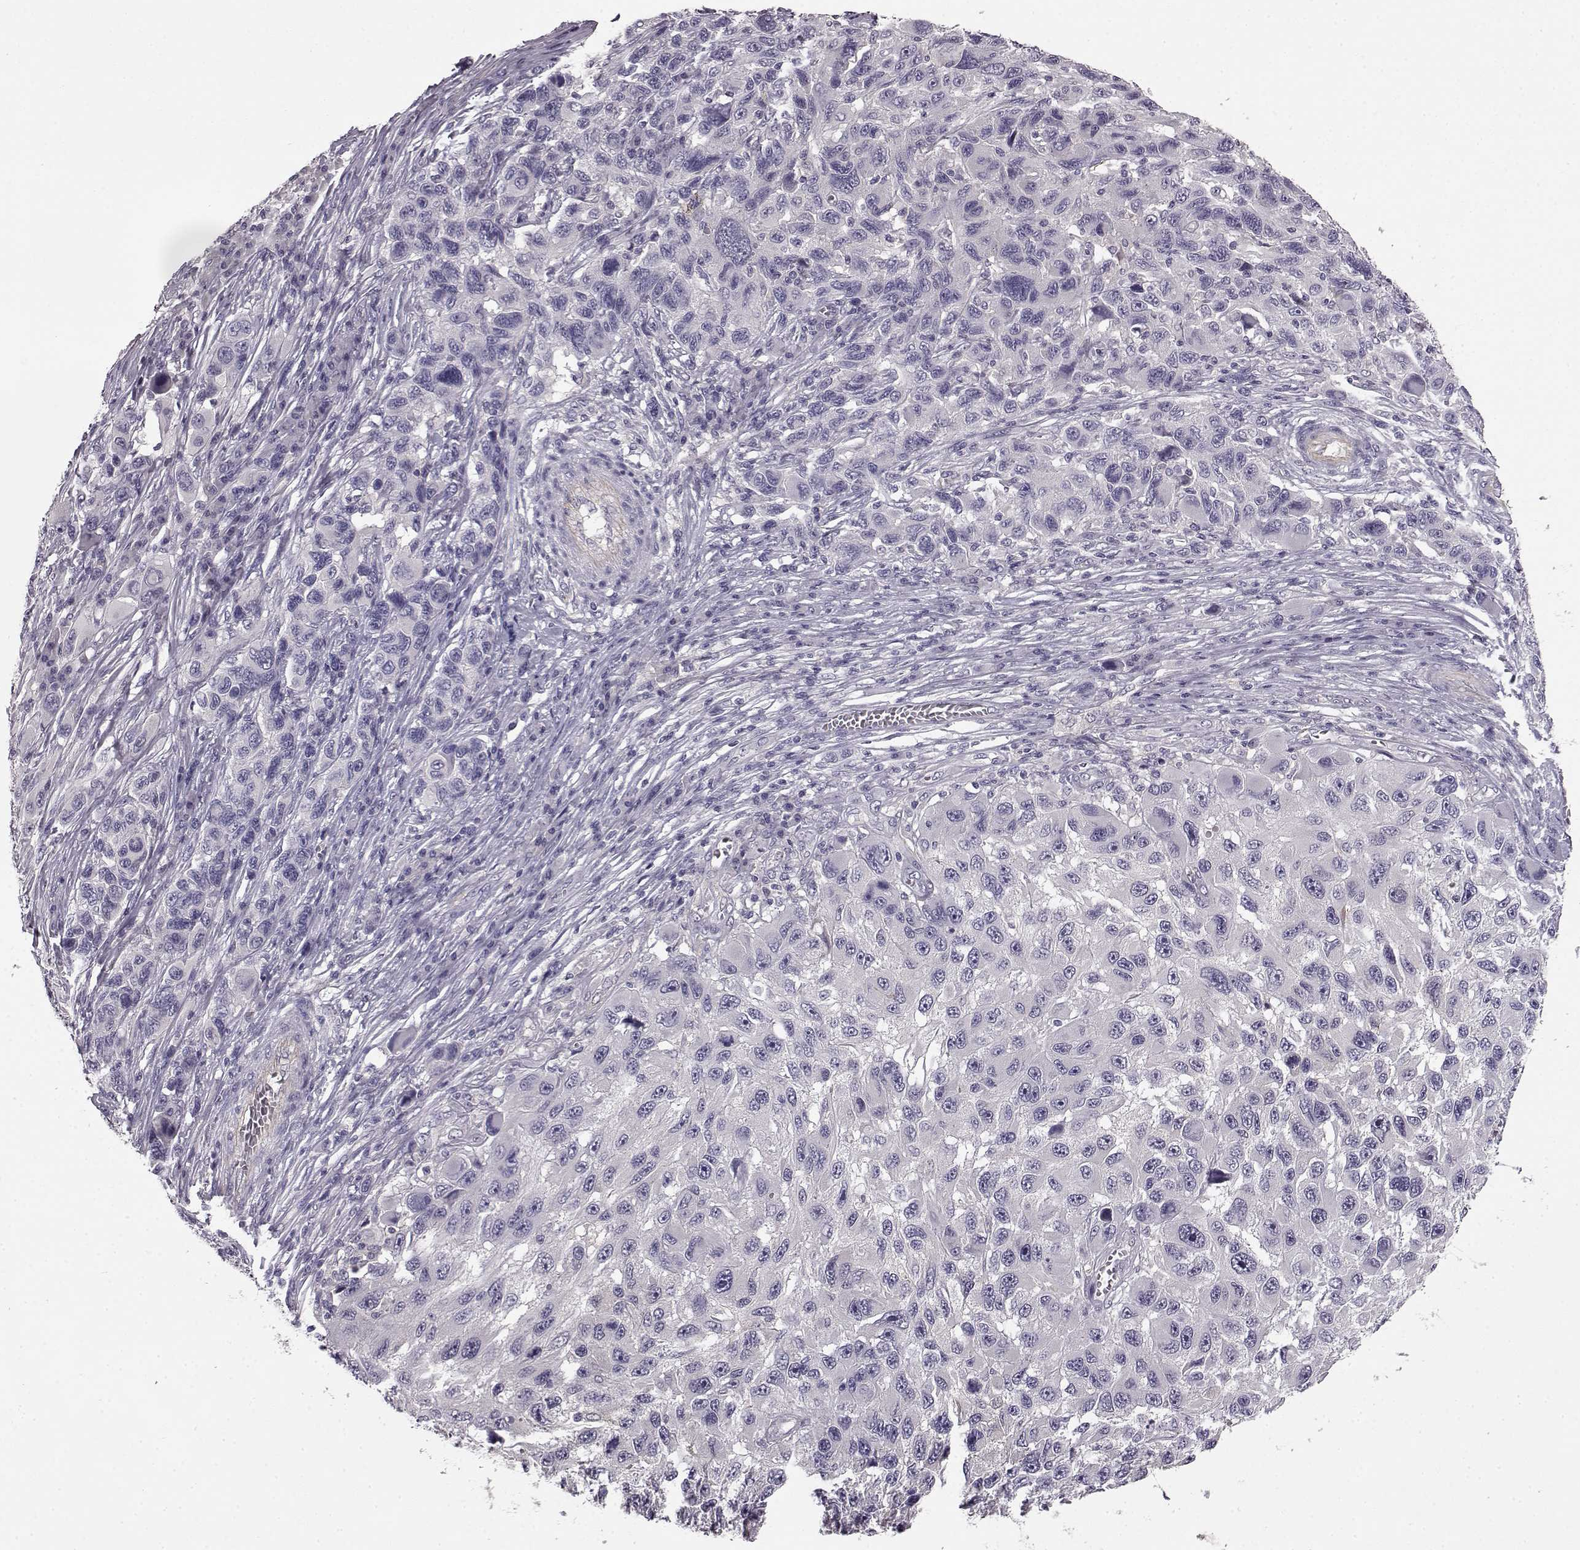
{"staining": {"intensity": "negative", "quantity": "none", "location": "none"}, "tissue": "melanoma", "cell_type": "Tumor cells", "image_type": "cancer", "snomed": [{"axis": "morphology", "description": "Malignant melanoma, NOS"}, {"axis": "topography", "description": "Skin"}], "caption": "IHC micrograph of neoplastic tissue: malignant melanoma stained with DAB demonstrates no significant protein staining in tumor cells. Brightfield microscopy of immunohistochemistry (IHC) stained with DAB (brown) and hematoxylin (blue), captured at high magnification.", "gene": "KRT85", "patient": {"sex": "male", "age": 53}}